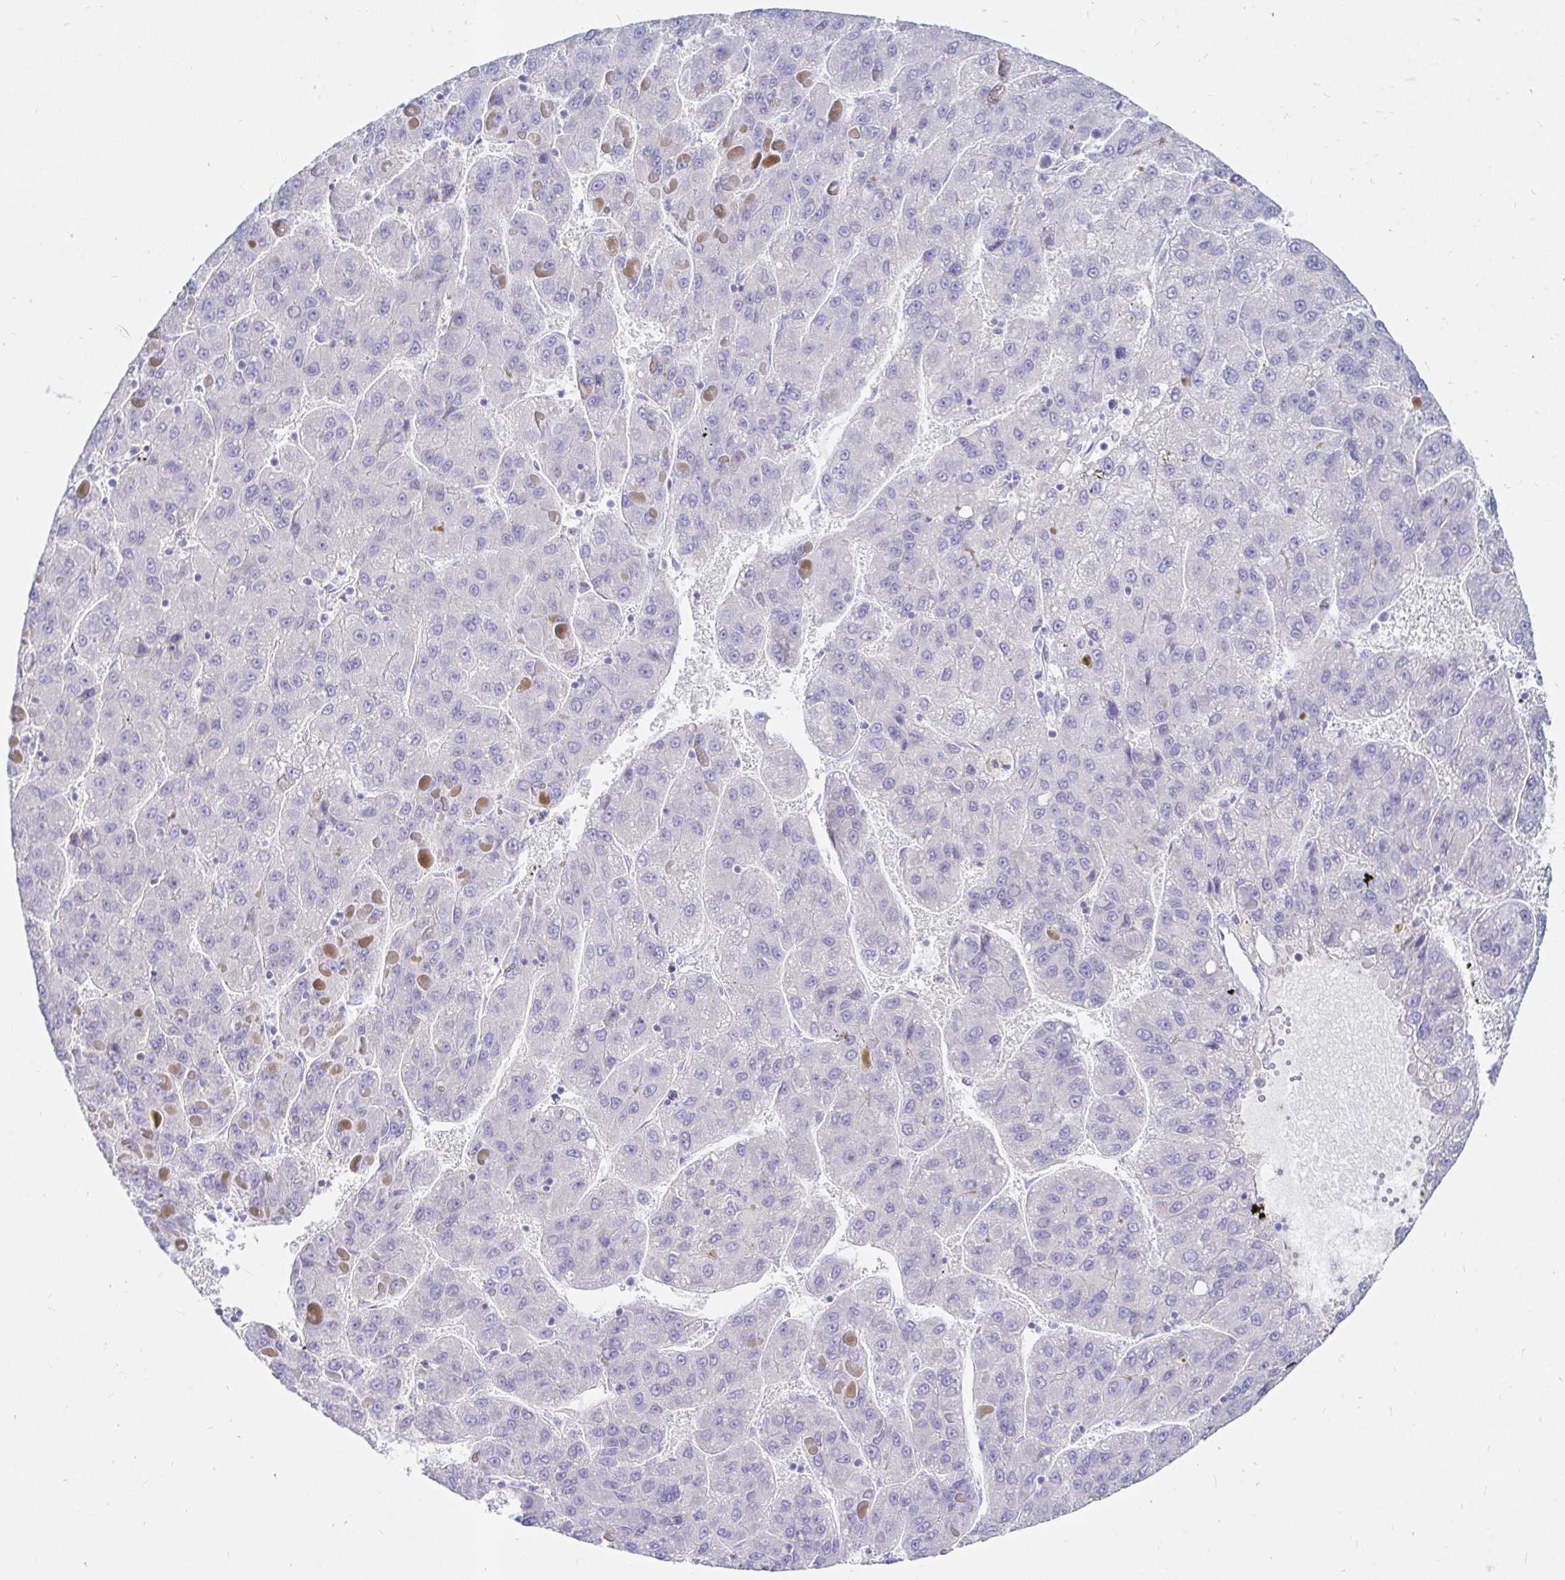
{"staining": {"intensity": "negative", "quantity": "none", "location": "none"}, "tissue": "liver cancer", "cell_type": "Tumor cells", "image_type": "cancer", "snomed": [{"axis": "morphology", "description": "Carcinoma, Hepatocellular, NOS"}, {"axis": "topography", "description": "Liver"}], "caption": "This is a image of IHC staining of hepatocellular carcinoma (liver), which shows no positivity in tumor cells.", "gene": "NR2E1", "patient": {"sex": "female", "age": 82}}